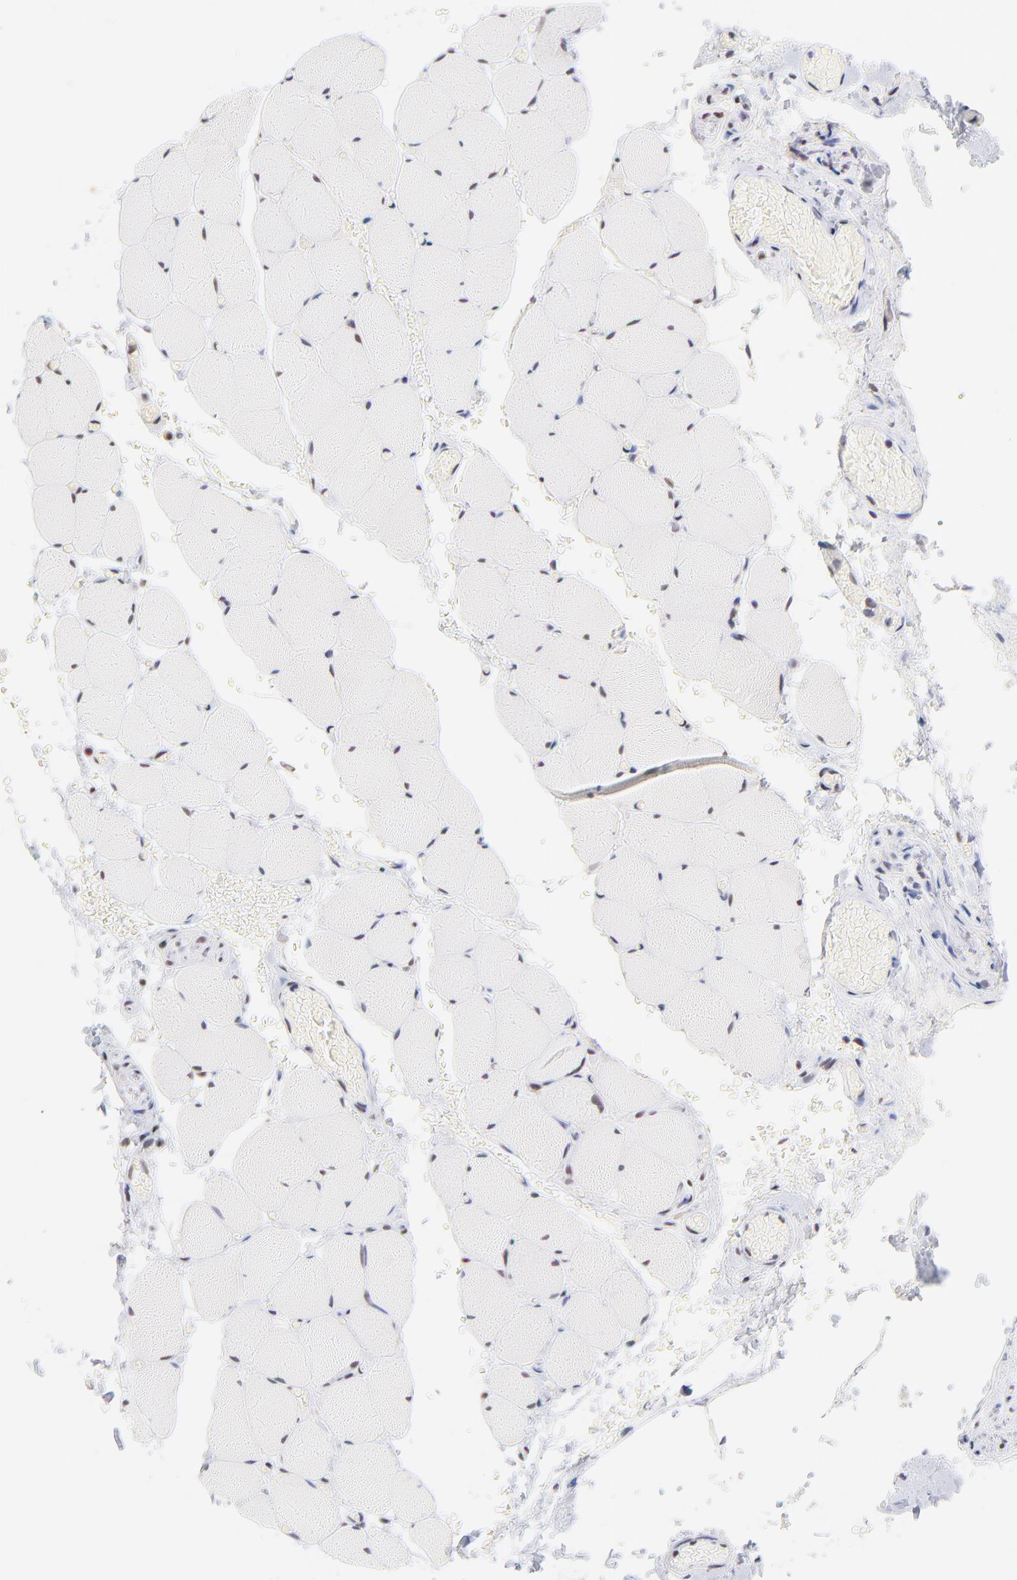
{"staining": {"intensity": "negative", "quantity": "none", "location": "none"}, "tissue": "skeletal muscle", "cell_type": "Myocytes", "image_type": "normal", "snomed": [{"axis": "morphology", "description": "Normal tissue, NOS"}, {"axis": "topography", "description": "Skeletal muscle"}, {"axis": "topography", "description": "Soft tissue"}], "caption": "Immunohistochemistry of unremarkable skeletal muscle shows no positivity in myocytes.", "gene": "ZNF74", "patient": {"sex": "female", "age": 58}}